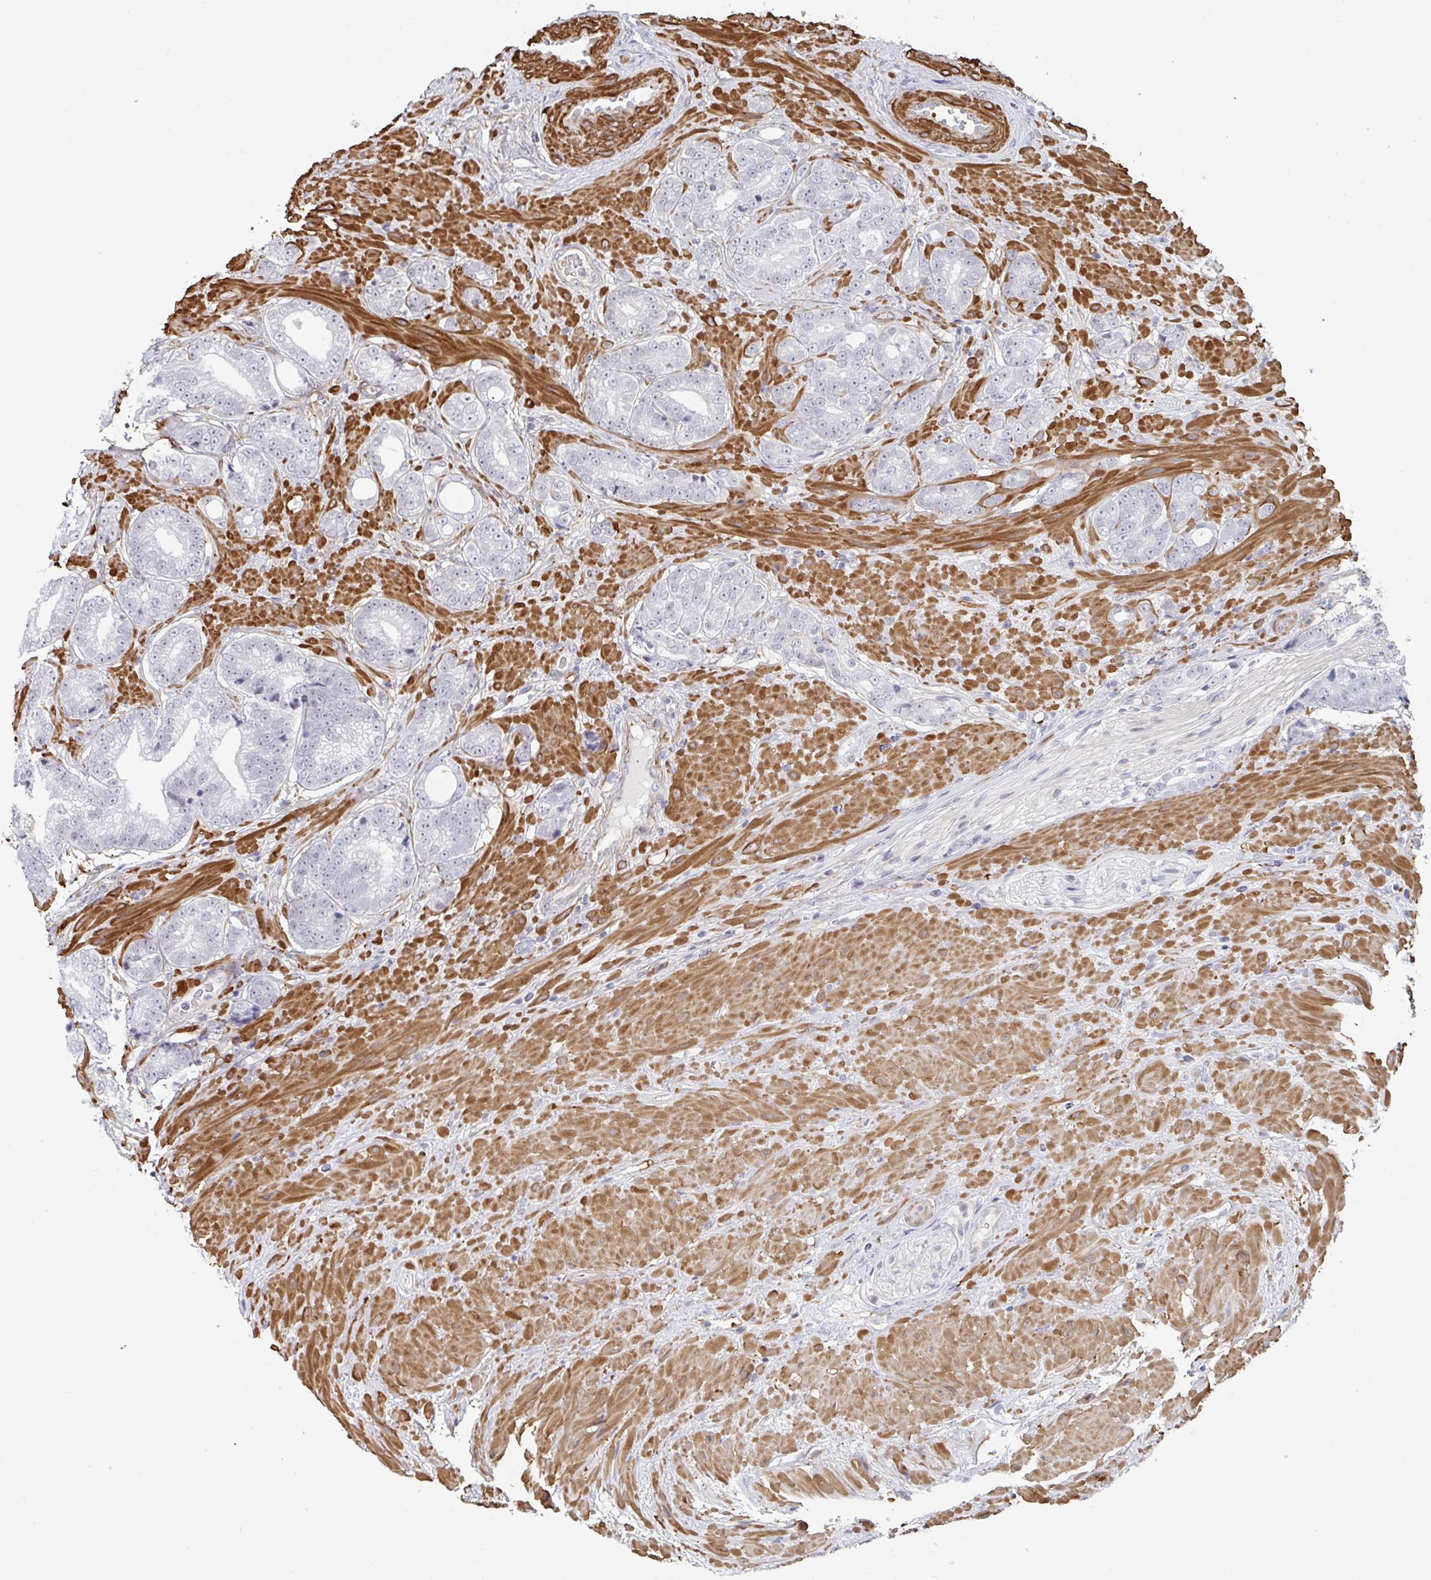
{"staining": {"intensity": "negative", "quantity": "none", "location": "none"}, "tissue": "prostate cancer", "cell_type": "Tumor cells", "image_type": "cancer", "snomed": [{"axis": "morphology", "description": "Adenocarcinoma, Low grade"}, {"axis": "topography", "description": "Prostate"}], "caption": "An image of prostate cancer stained for a protein shows no brown staining in tumor cells.", "gene": "NEURL4", "patient": {"sex": "male", "age": 61}}